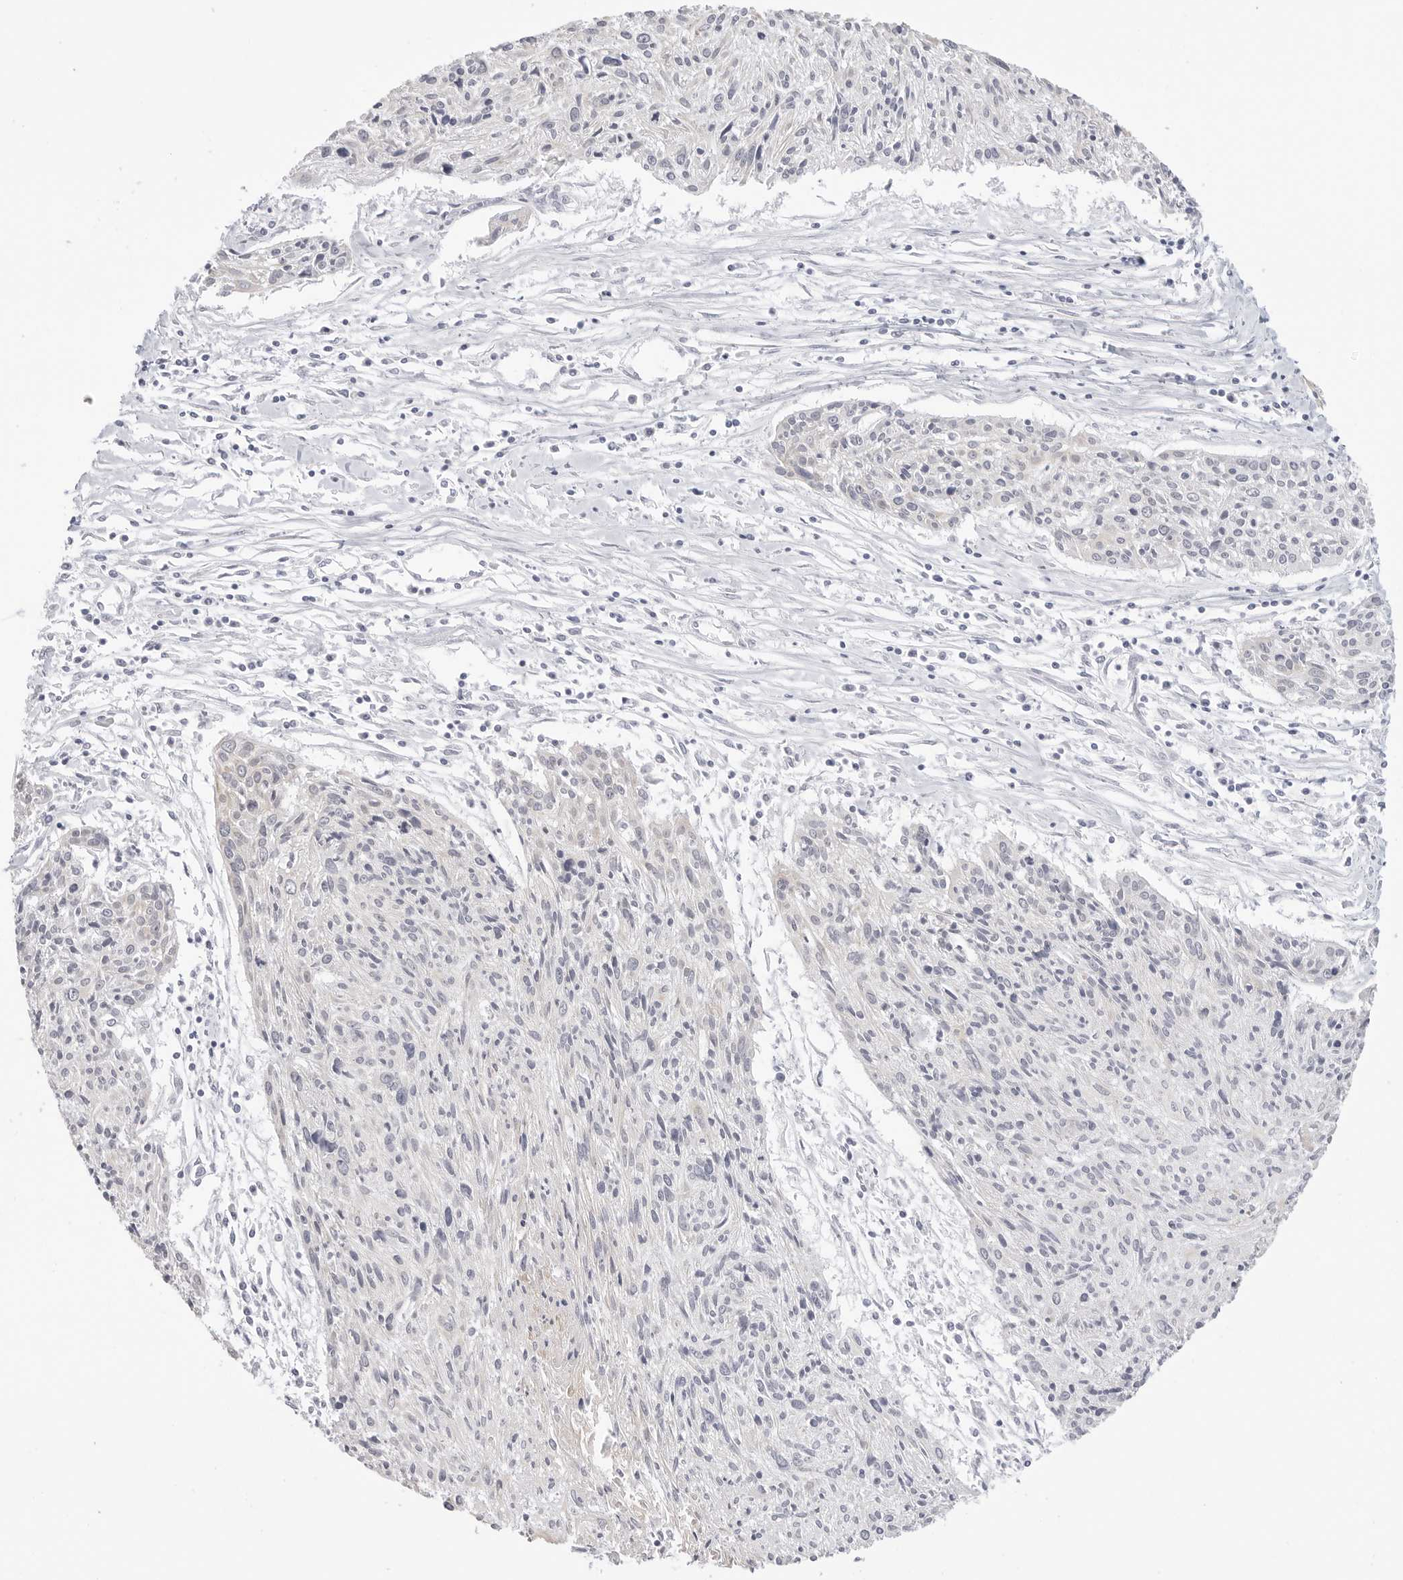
{"staining": {"intensity": "negative", "quantity": "none", "location": "none"}, "tissue": "cervical cancer", "cell_type": "Tumor cells", "image_type": "cancer", "snomed": [{"axis": "morphology", "description": "Squamous cell carcinoma, NOS"}, {"axis": "topography", "description": "Cervix"}], "caption": "Immunohistochemistry micrograph of human cervical squamous cell carcinoma stained for a protein (brown), which demonstrates no staining in tumor cells.", "gene": "HMGCS2", "patient": {"sex": "female", "age": 51}}